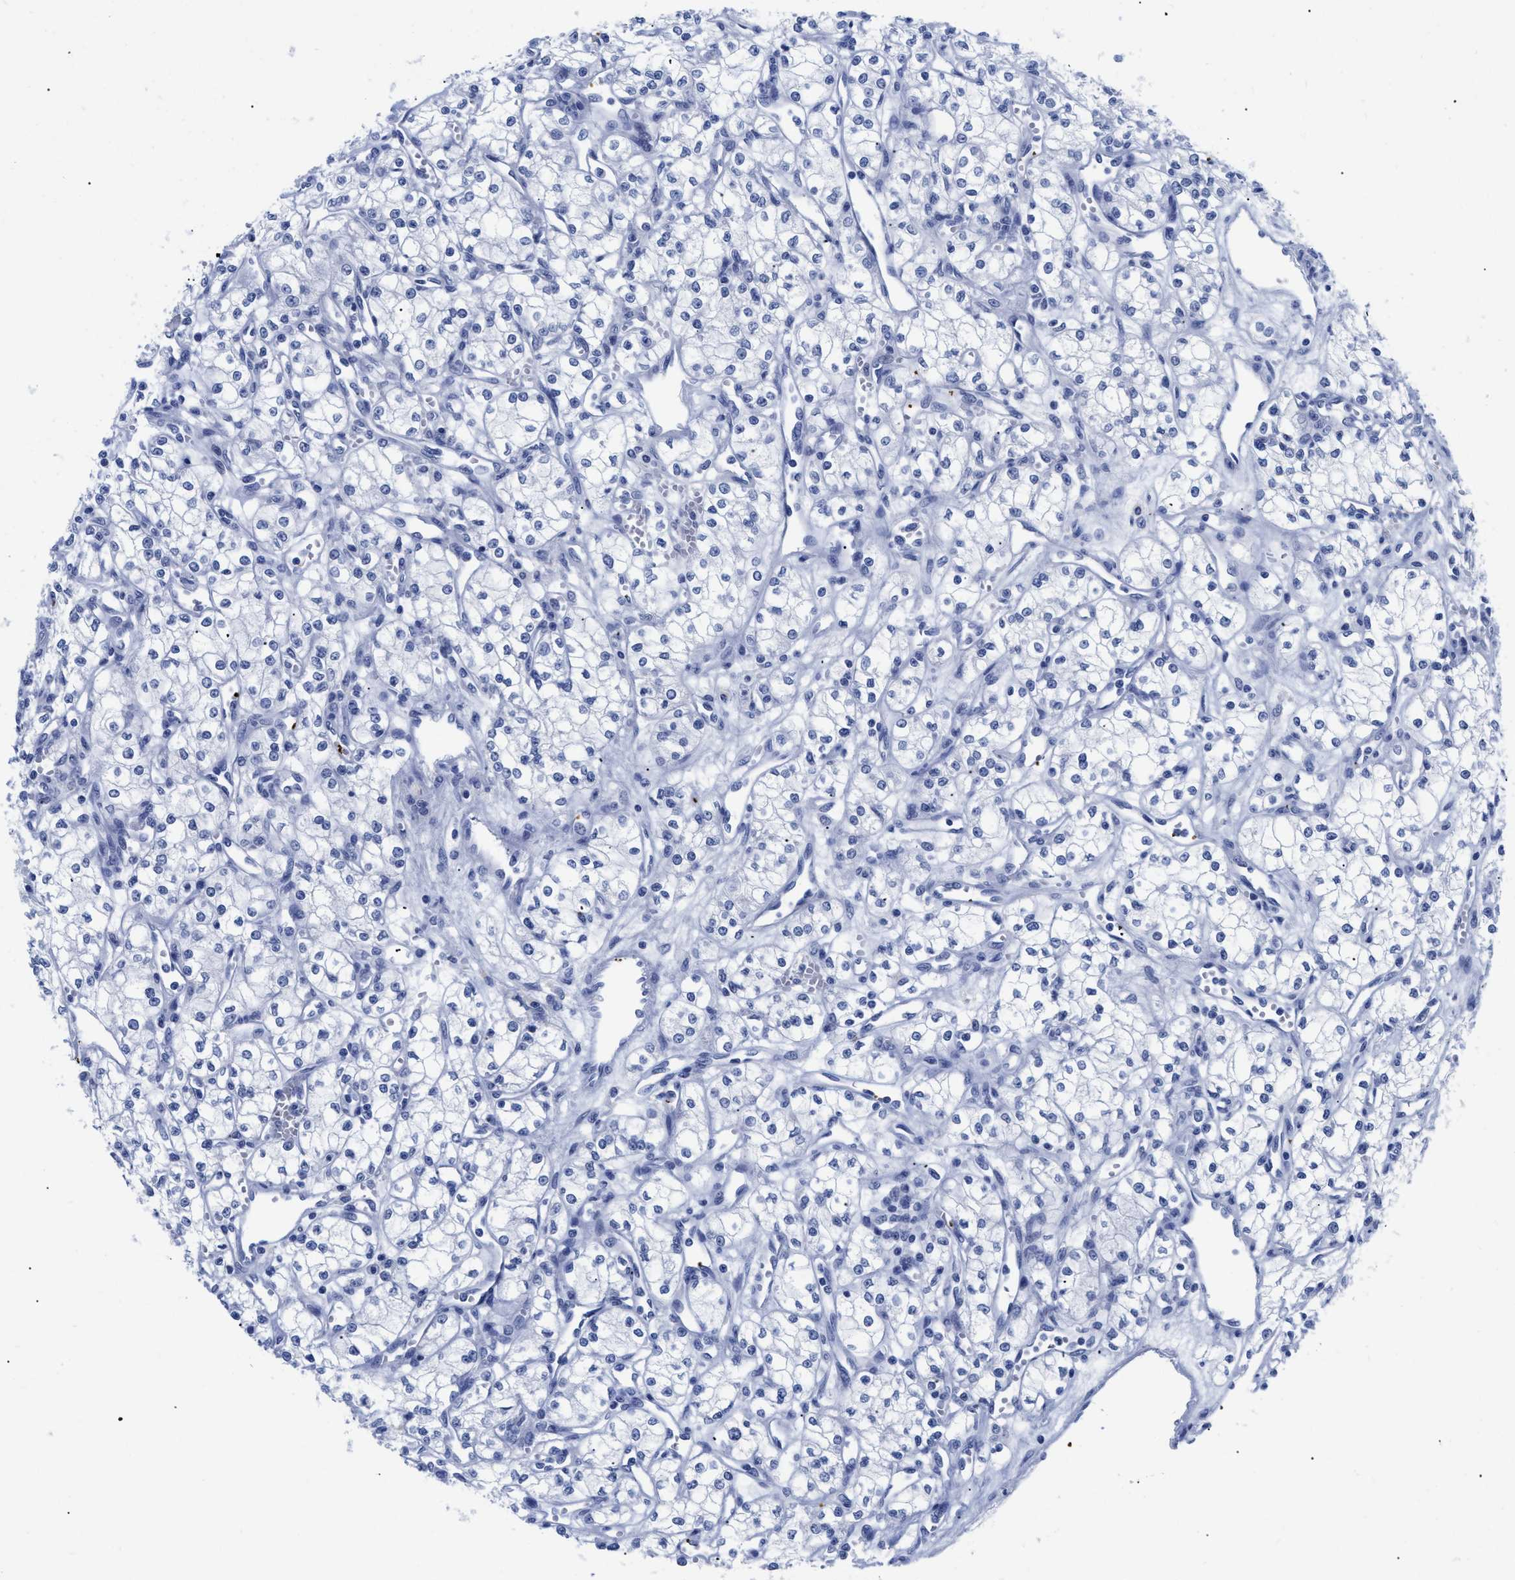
{"staining": {"intensity": "negative", "quantity": "none", "location": "none"}, "tissue": "renal cancer", "cell_type": "Tumor cells", "image_type": "cancer", "snomed": [{"axis": "morphology", "description": "Adenocarcinoma, NOS"}, {"axis": "topography", "description": "Kidney"}], "caption": "Tumor cells are negative for brown protein staining in renal cancer (adenocarcinoma). Nuclei are stained in blue.", "gene": "TREML1", "patient": {"sex": "male", "age": 59}}